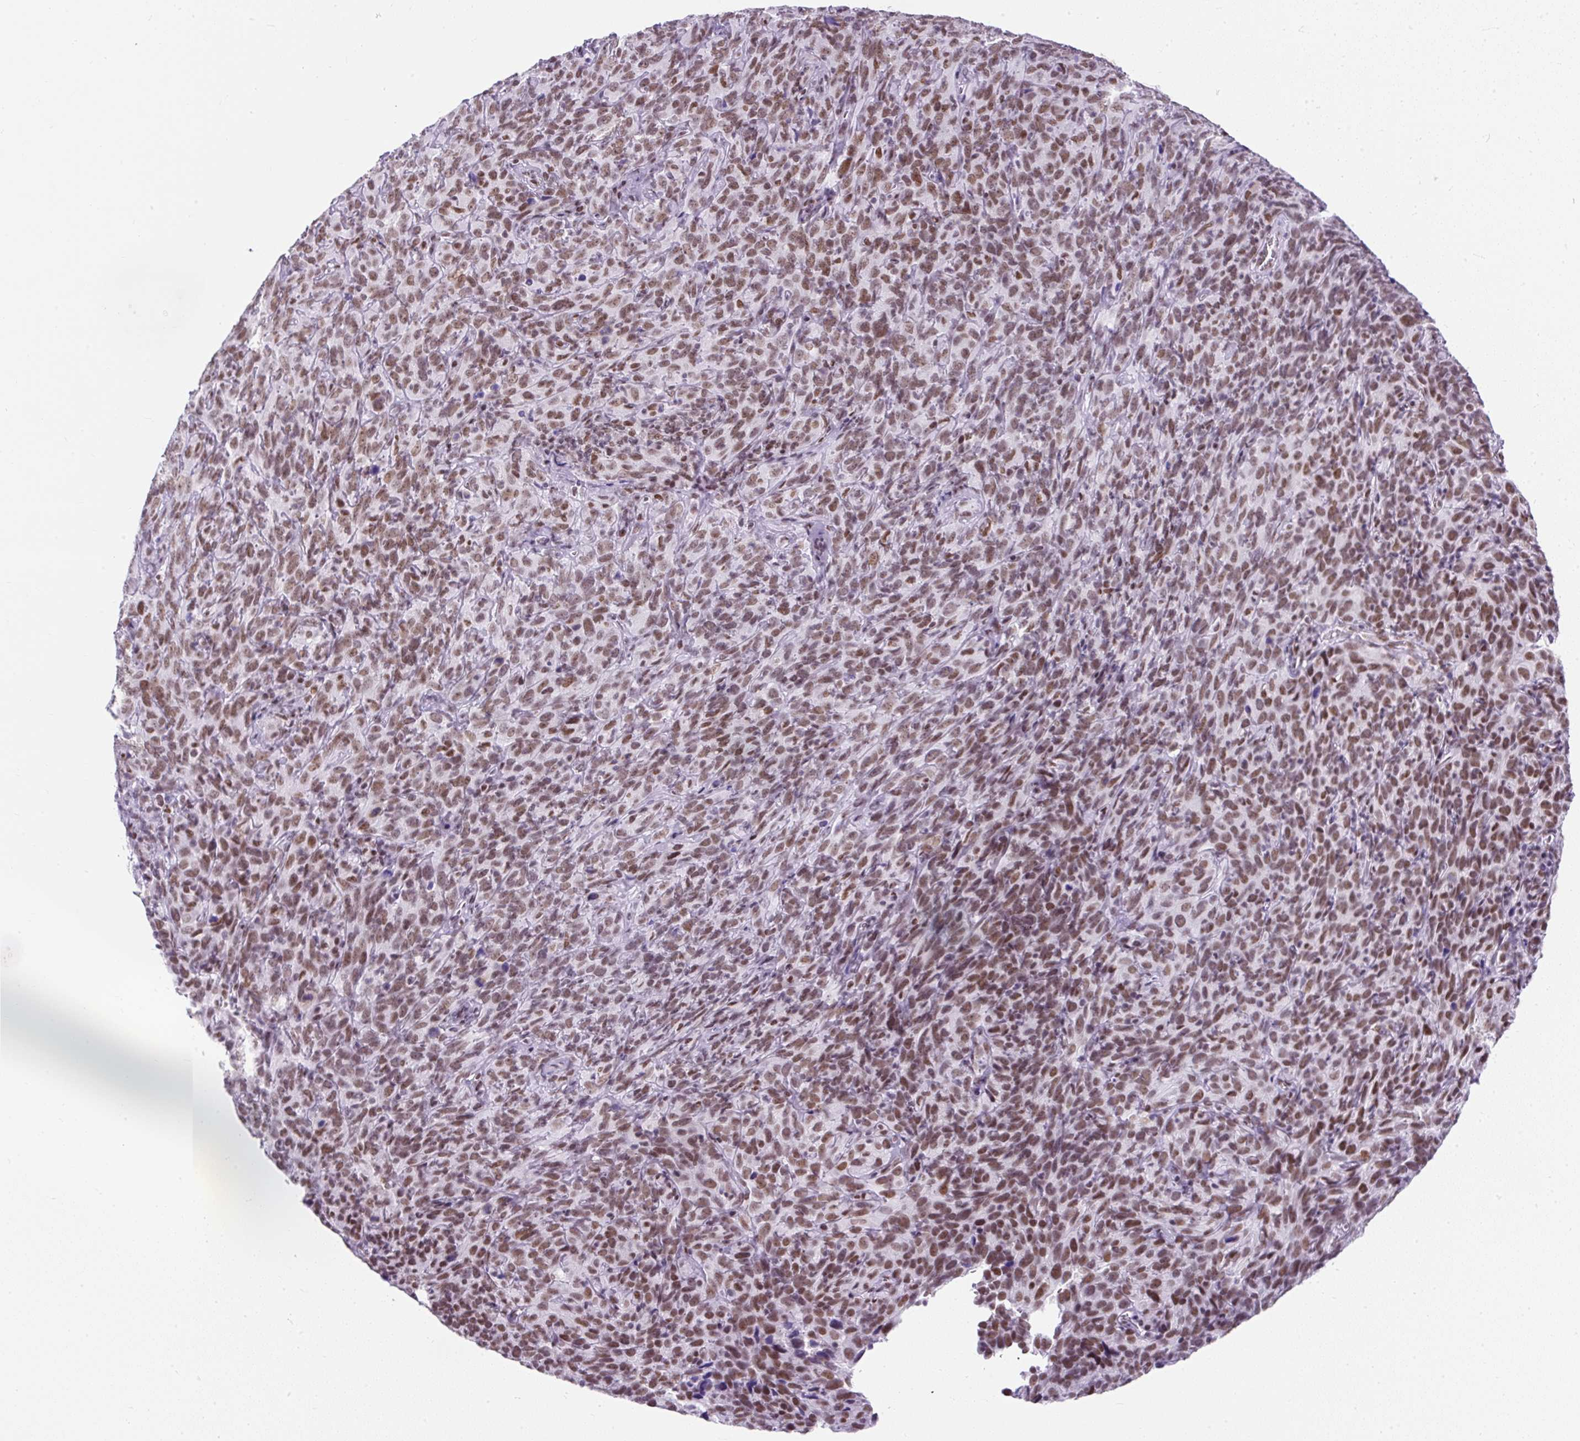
{"staining": {"intensity": "moderate", "quantity": ">75%", "location": "nuclear"}, "tissue": "cervical cancer", "cell_type": "Tumor cells", "image_type": "cancer", "snomed": [{"axis": "morphology", "description": "Squamous cell carcinoma, NOS"}, {"axis": "topography", "description": "Cervix"}], "caption": "A brown stain labels moderate nuclear staining of a protein in human cervical cancer (squamous cell carcinoma) tumor cells. (Stains: DAB (3,3'-diaminobenzidine) in brown, nuclei in blue, Microscopy: brightfield microscopy at high magnification).", "gene": "PLCXD2", "patient": {"sex": "female", "age": 51}}